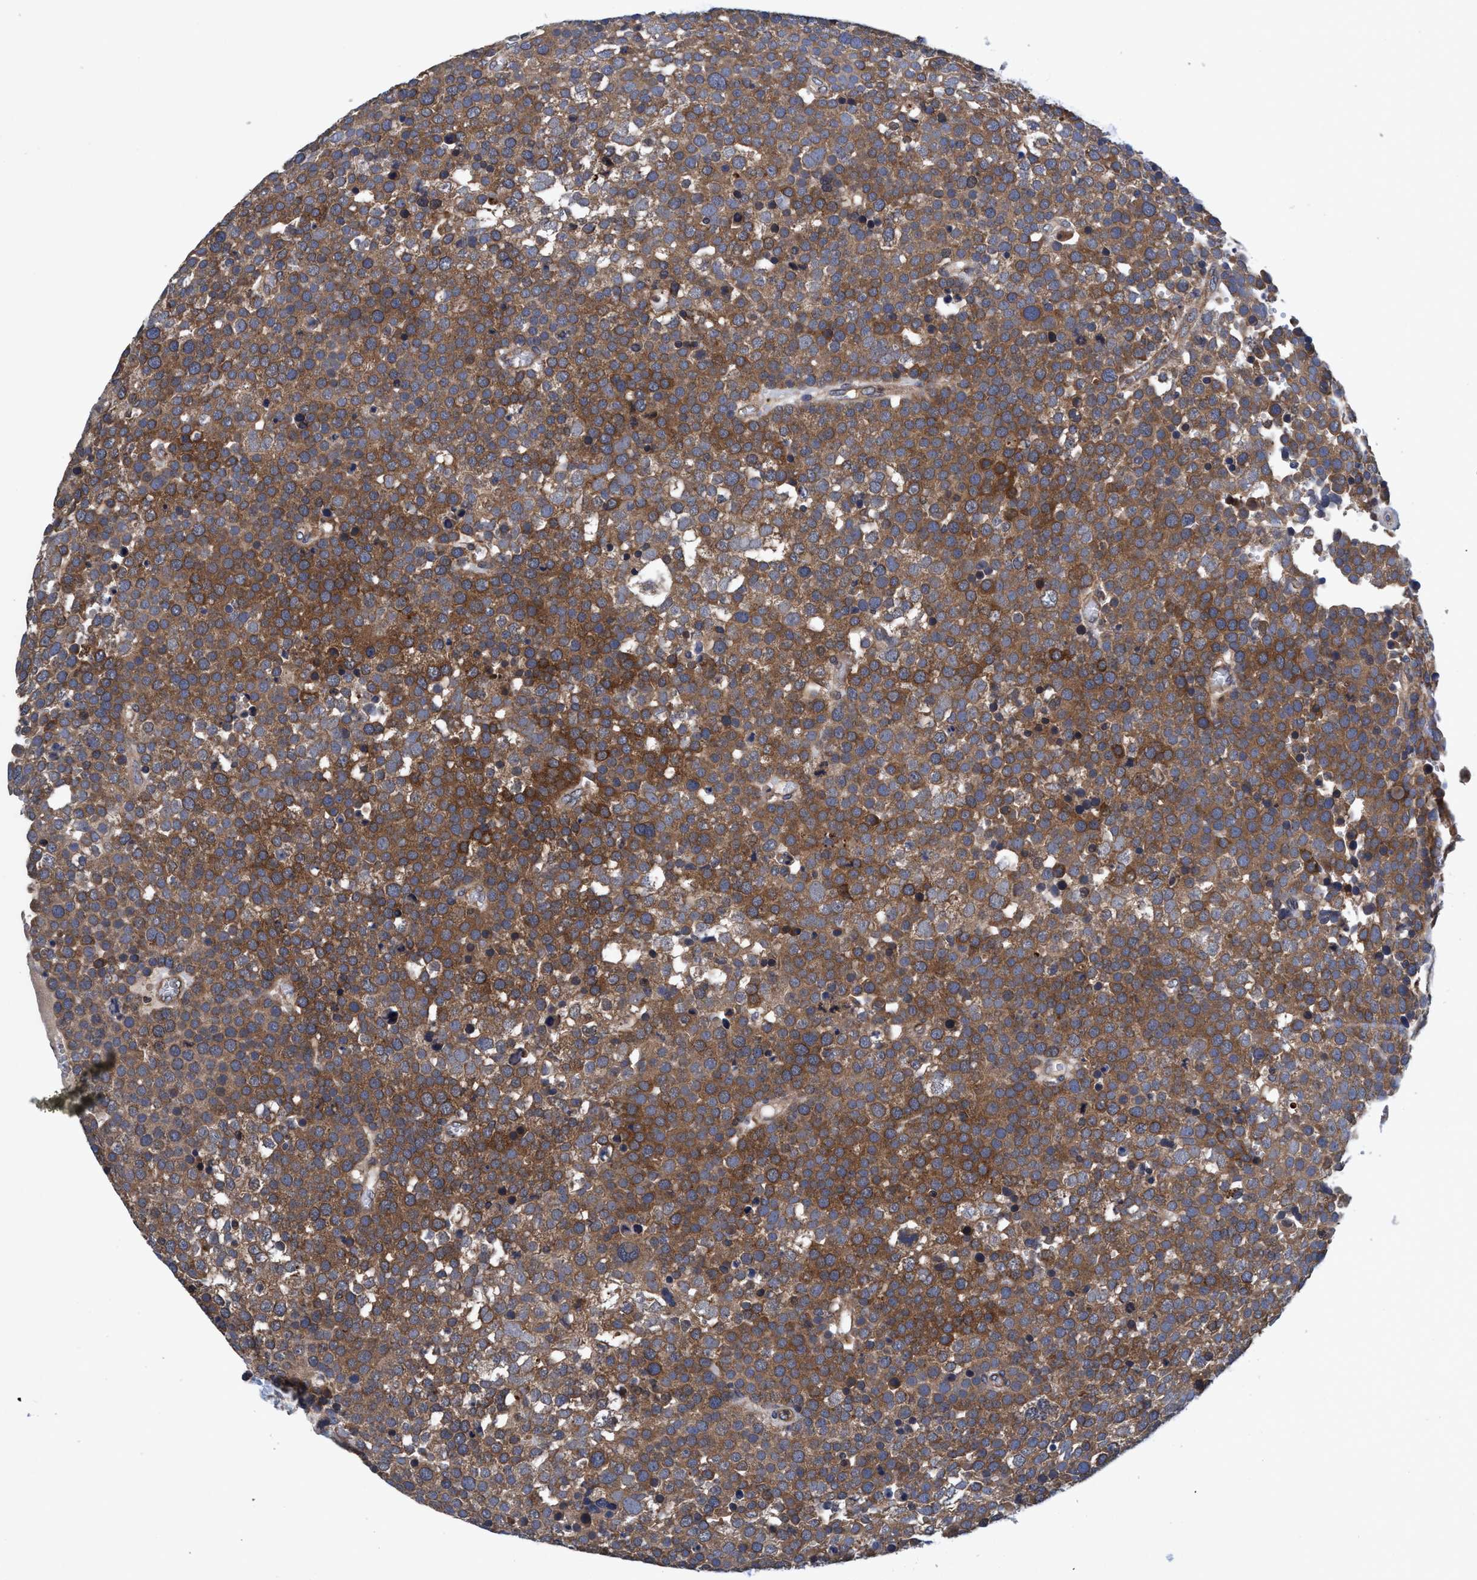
{"staining": {"intensity": "moderate", "quantity": ">75%", "location": "cytoplasmic/membranous"}, "tissue": "testis cancer", "cell_type": "Tumor cells", "image_type": "cancer", "snomed": [{"axis": "morphology", "description": "Seminoma, NOS"}, {"axis": "topography", "description": "Testis"}], "caption": "Protein staining displays moderate cytoplasmic/membranous staining in approximately >75% of tumor cells in testis cancer (seminoma).", "gene": "CALCOCO2", "patient": {"sex": "male", "age": 71}}